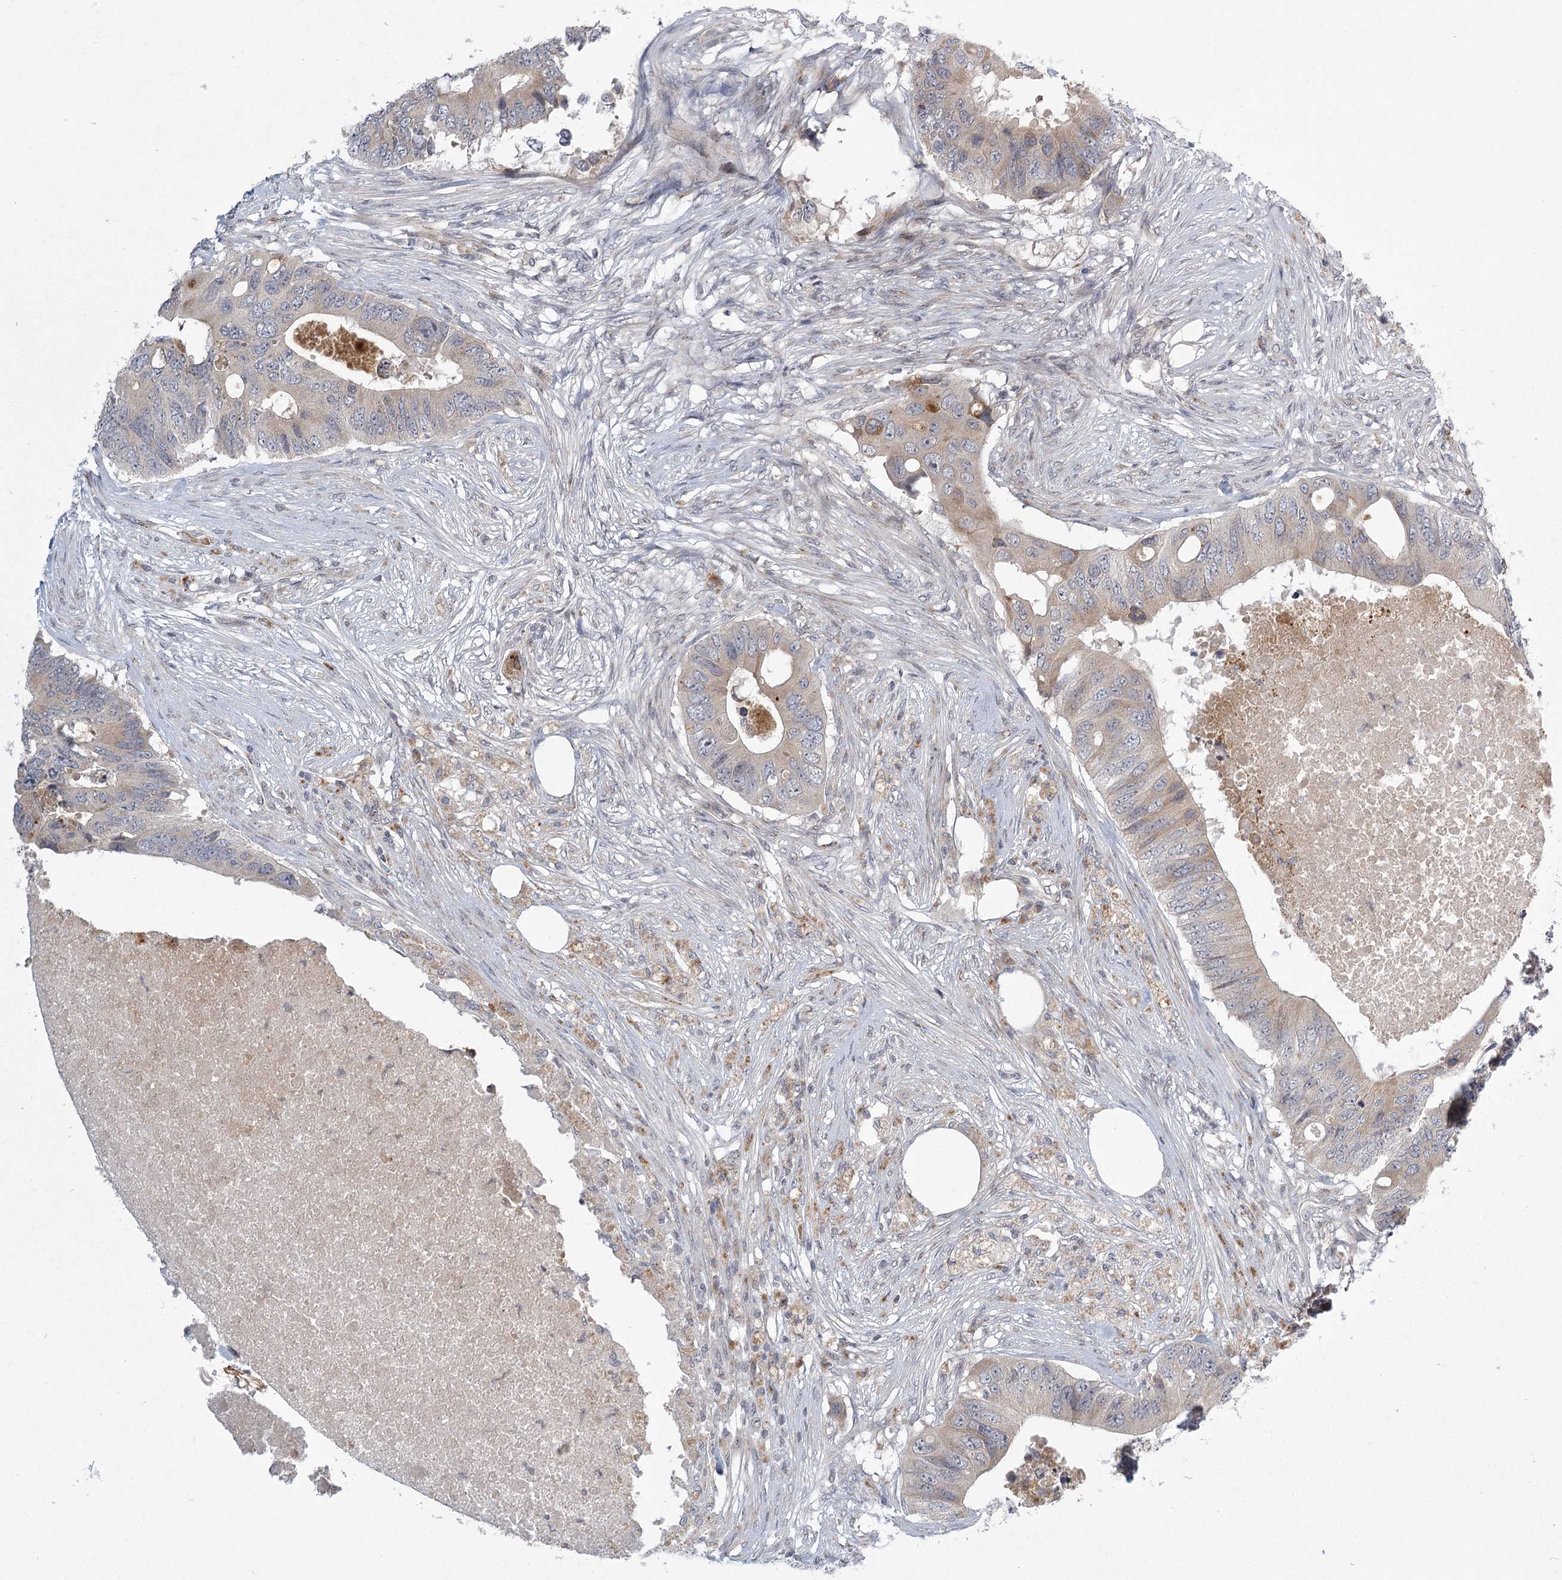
{"staining": {"intensity": "weak", "quantity": "25%-75%", "location": "cytoplasmic/membranous"}, "tissue": "colorectal cancer", "cell_type": "Tumor cells", "image_type": "cancer", "snomed": [{"axis": "morphology", "description": "Adenocarcinoma, NOS"}, {"axis": "topography", "description": "Colon"}], "caption": "Colorectal adenocarcinoma was stained to show a protein in brown. There is low levels of weak cytoplasmic/membranous staining in about 25%-75% of tumor cells. (Brightfield microscopy of DAB IHC at high magnification).", "gene": "MEPE", "patient": {"sex": "male", "age": 71}}